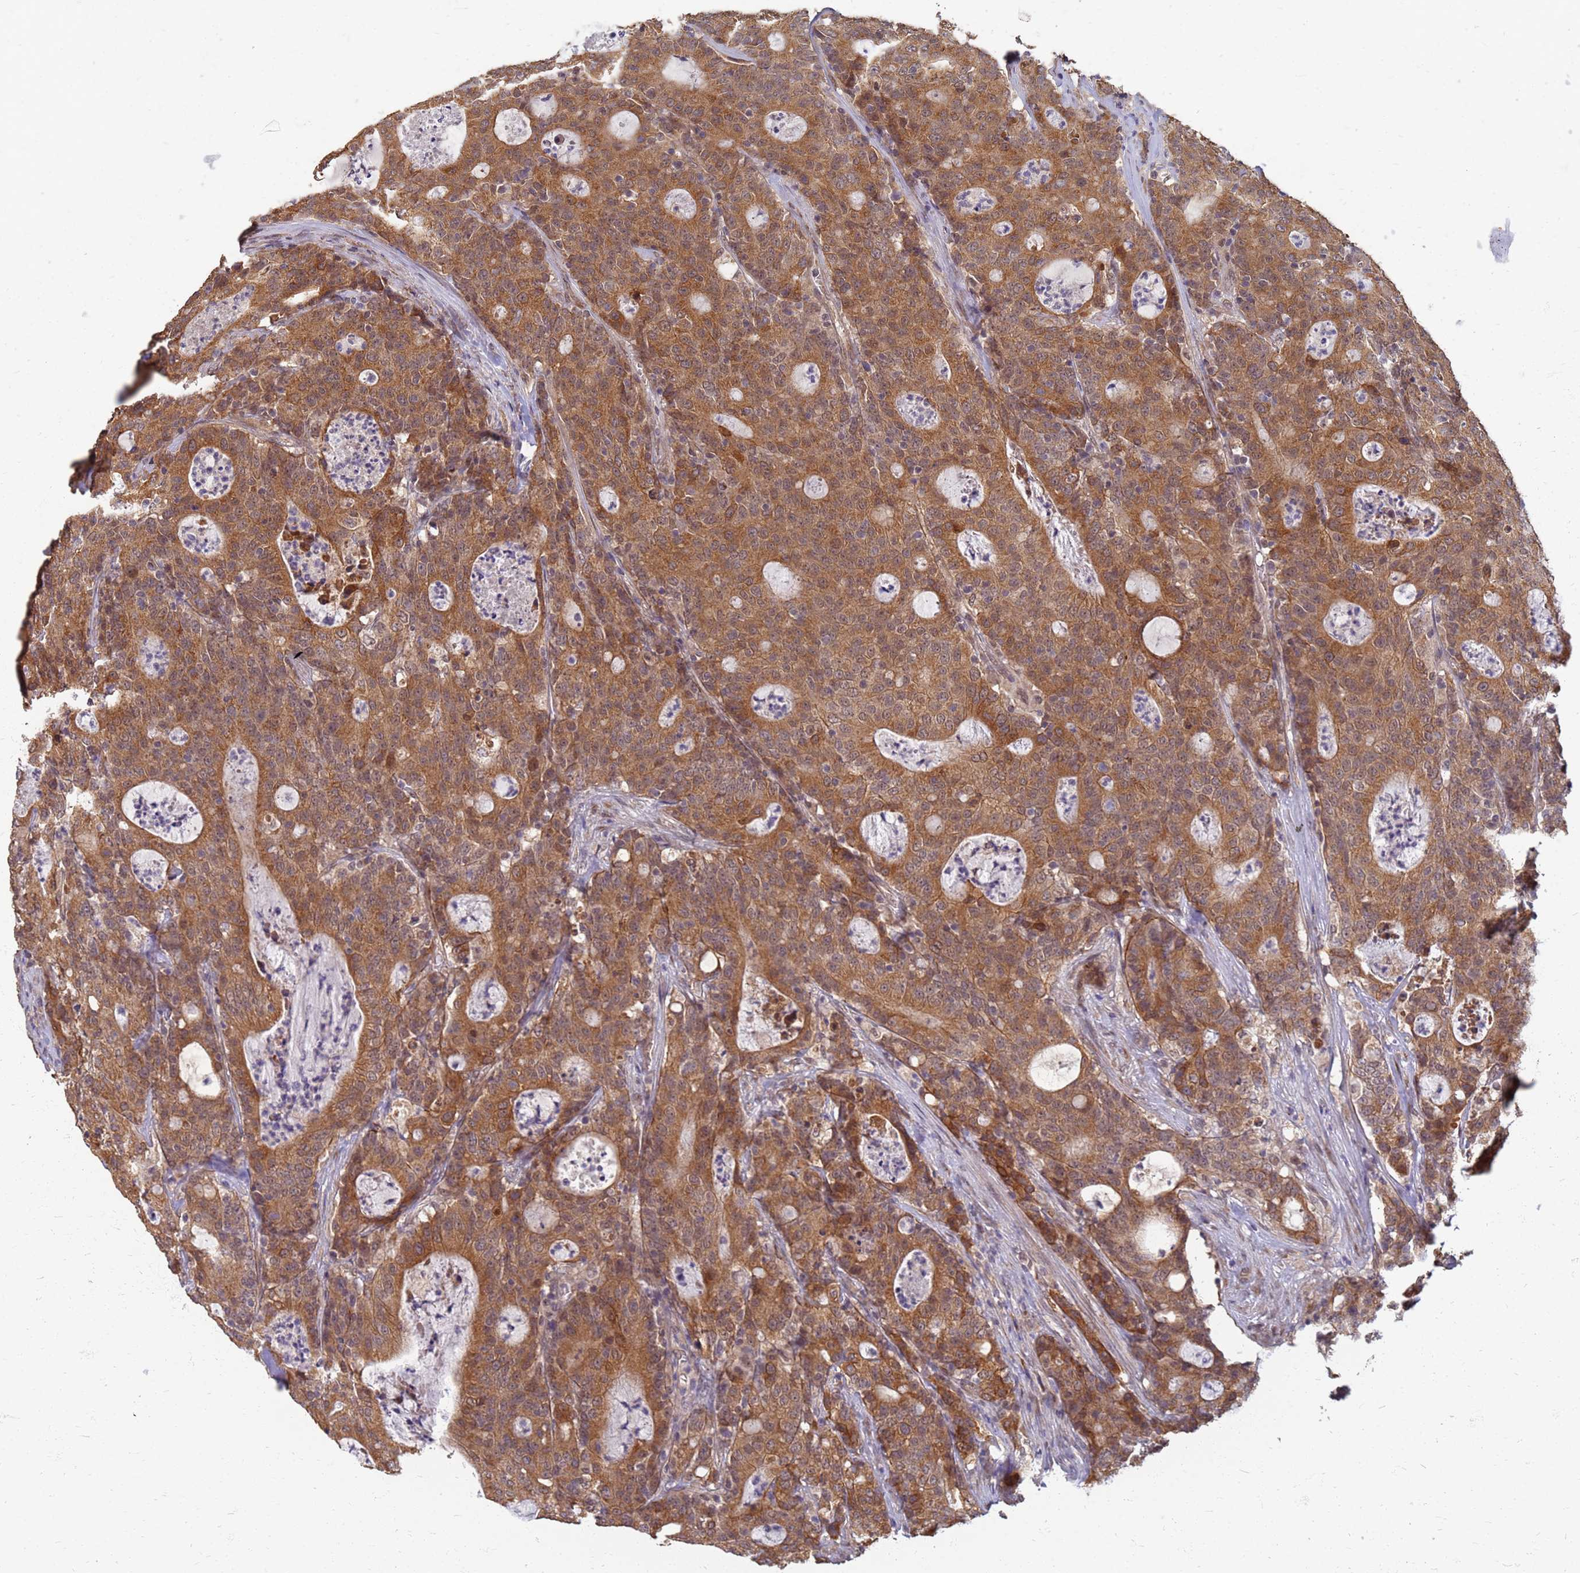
{"staining": {"intensity": "moderate", "quantity": ">75%", "location": "cytoplasmic/membranous"}, "tissue": "colorectal cancer", "cell_type": "Tumor cells", "image_type": "cancer", "snomed": [{"axis": "morphology", "description": "Adenocarcinoma, NOS"}, {"axis": "topography", "description": "Colon"}], "caption": "A medium amount of moderate cytoplasmic/membranous expression is identified in about >75% of tumor cells in colorectal cancer (adenocarcinoma) tissue.", "gene": "ITGB4", "patient": {"sex": "male", "age": 83}}